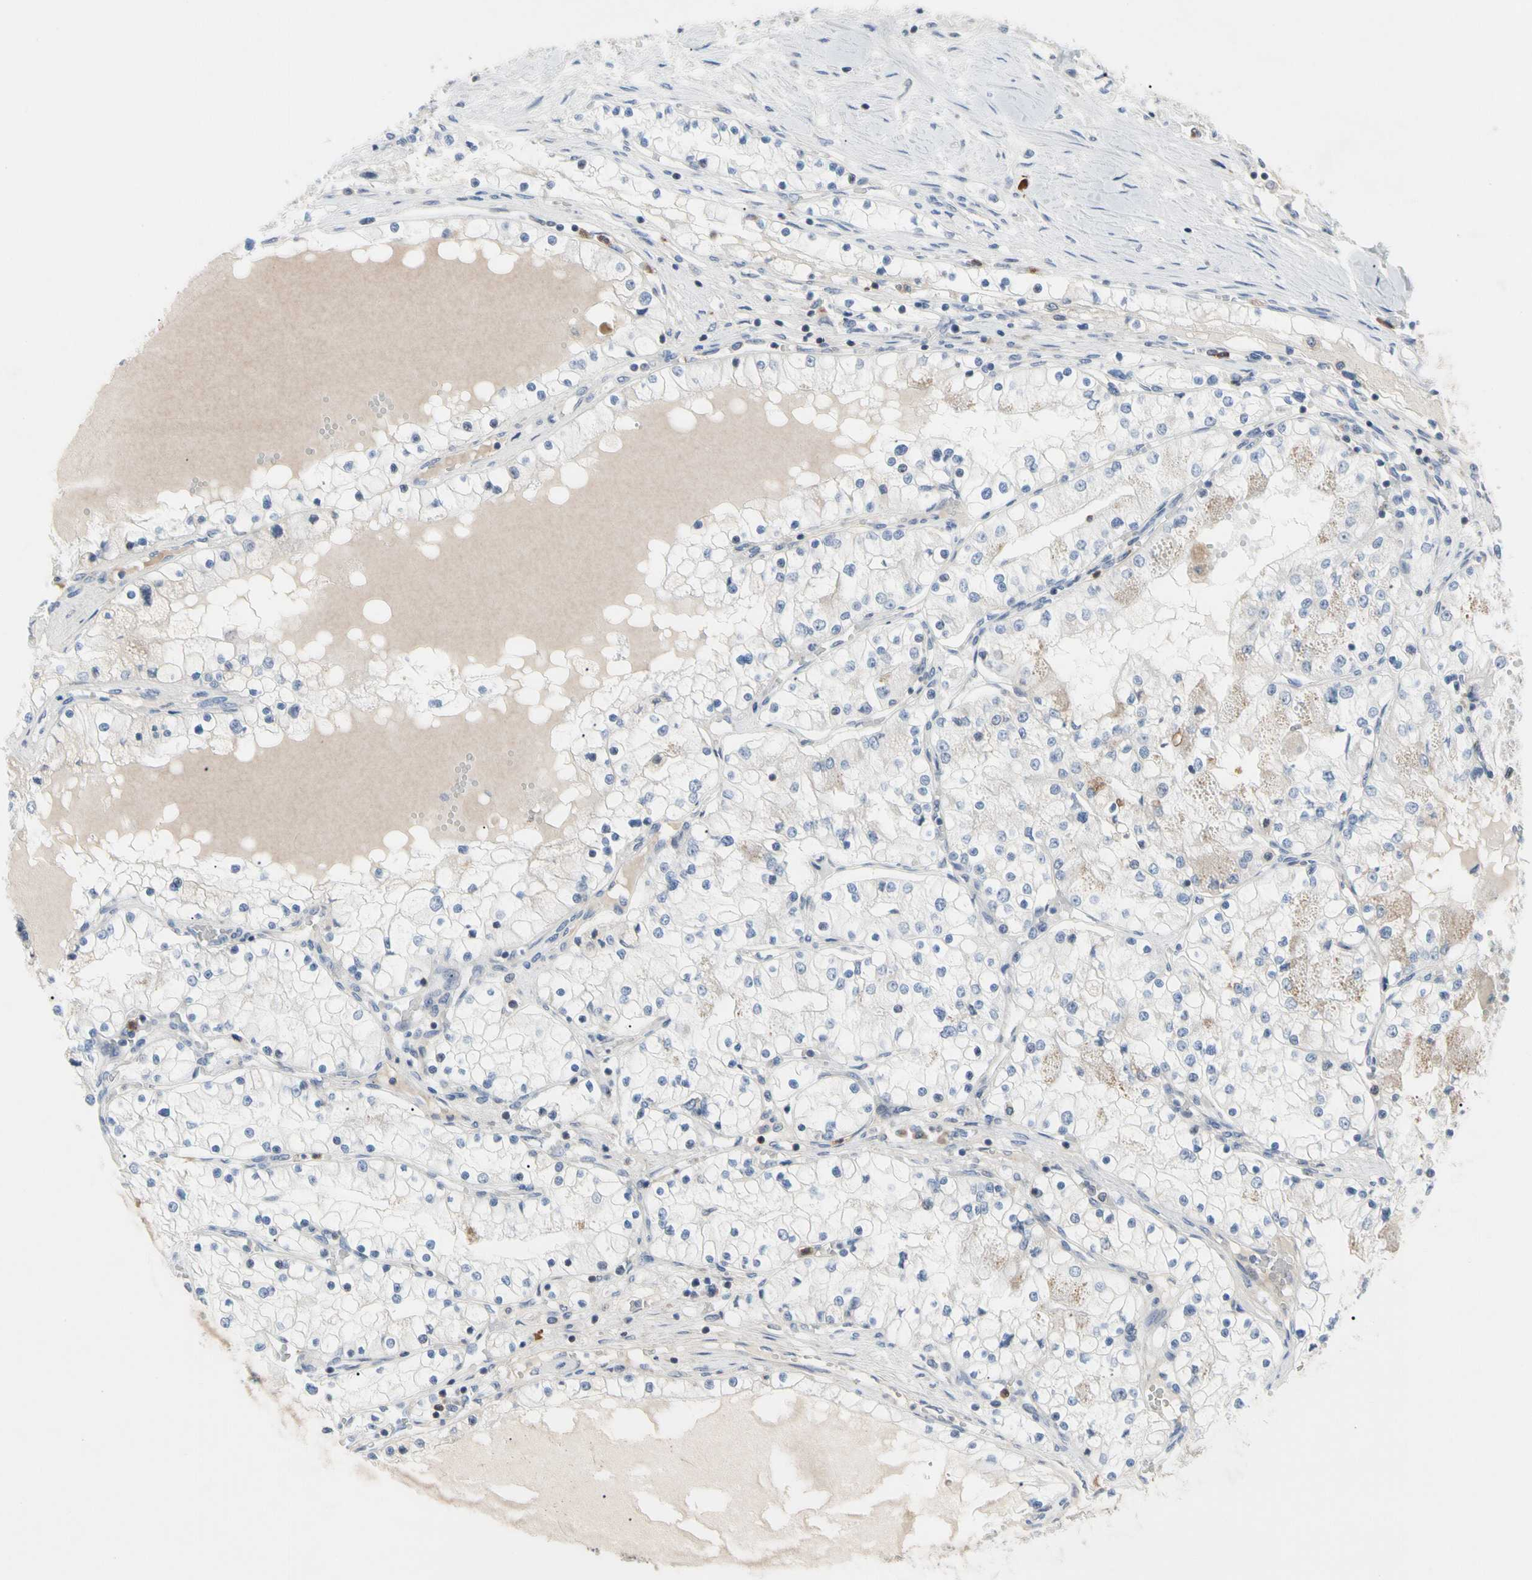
{"staining": {"intensity": "negative", "quantity": "none", "location": "none"}, "tissue": "renal cancer", "cell_type": "Tumor cells", "image_type": "cancer", "snomed": [{"axis": "morphology", "description": "Adenocarcinoma, NOS"}, {"axis": "topography", "description": "Kidney"}], "caption": "Tumor cells are negative for brown protein staining in renal adenocarcinoma. Brightfield microscopy of immunohistochemistry (IHC) stained with DAB (brown) and hematoxylin (blue), captured at high magnification.", "gene": "MCL1", "patient": {"sex": "male", "age": 68}}